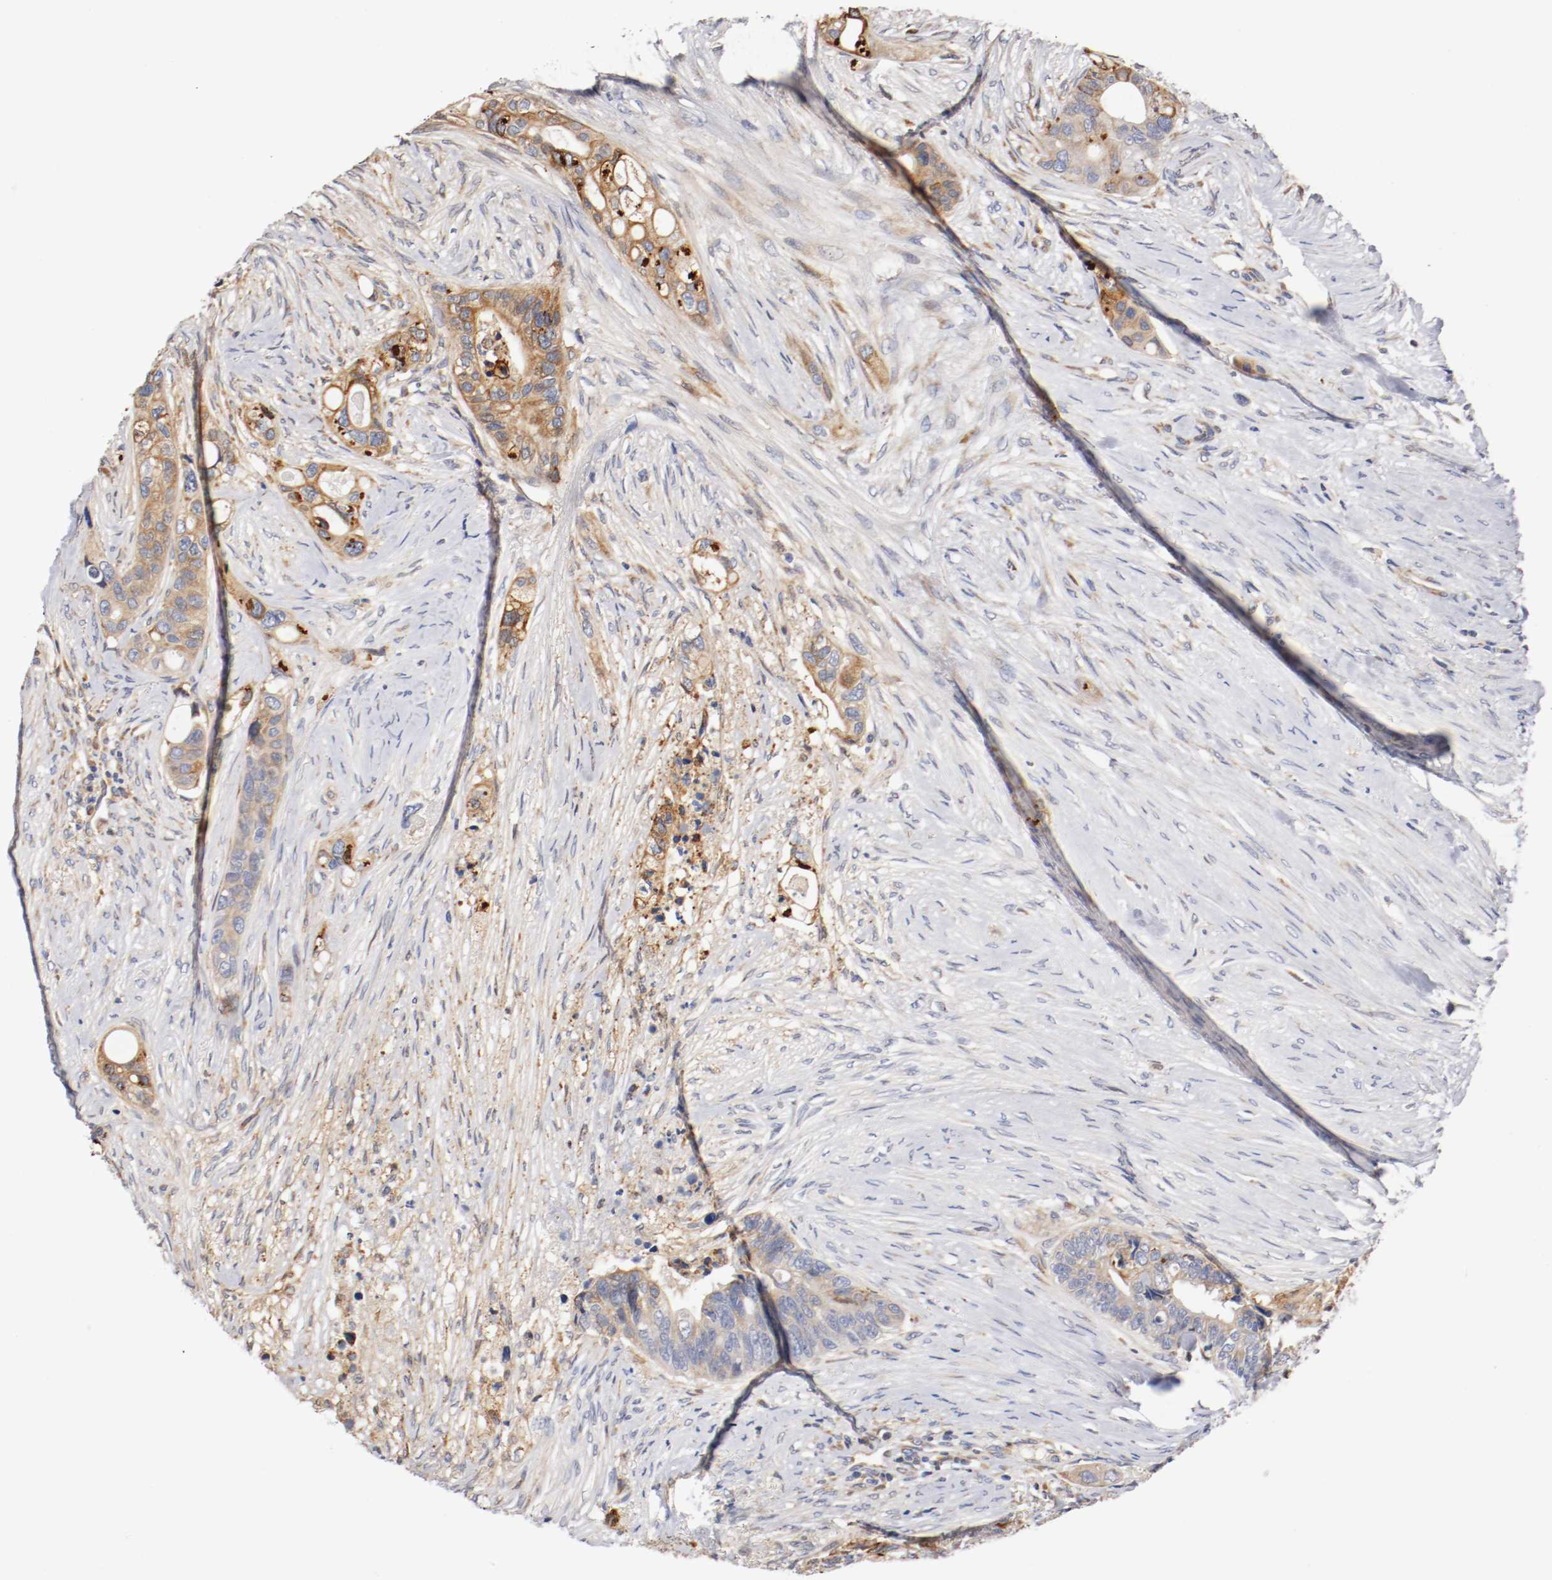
{"staining": {"intensity": "moderate", "quantity": ">75%", "location": "cytoplasmic/membranous"}, "tissue": "colorectal cancer", "cell_type": "Tumor cells", "image_type": "cancer", "snomed": [{"axis": "morphology", "description": "Adenocarcinoma, NOS"}, {"axis": "topography", "description": "Colon"}], "caption": "Protein staining reveals moderate cytoplasmic/membranous positivity in approximately >75% of tumor cells in adenocarcinoma (colorectal).", "gene": "TNFSF13", "patient": {"sex": "female", "age": 57}}